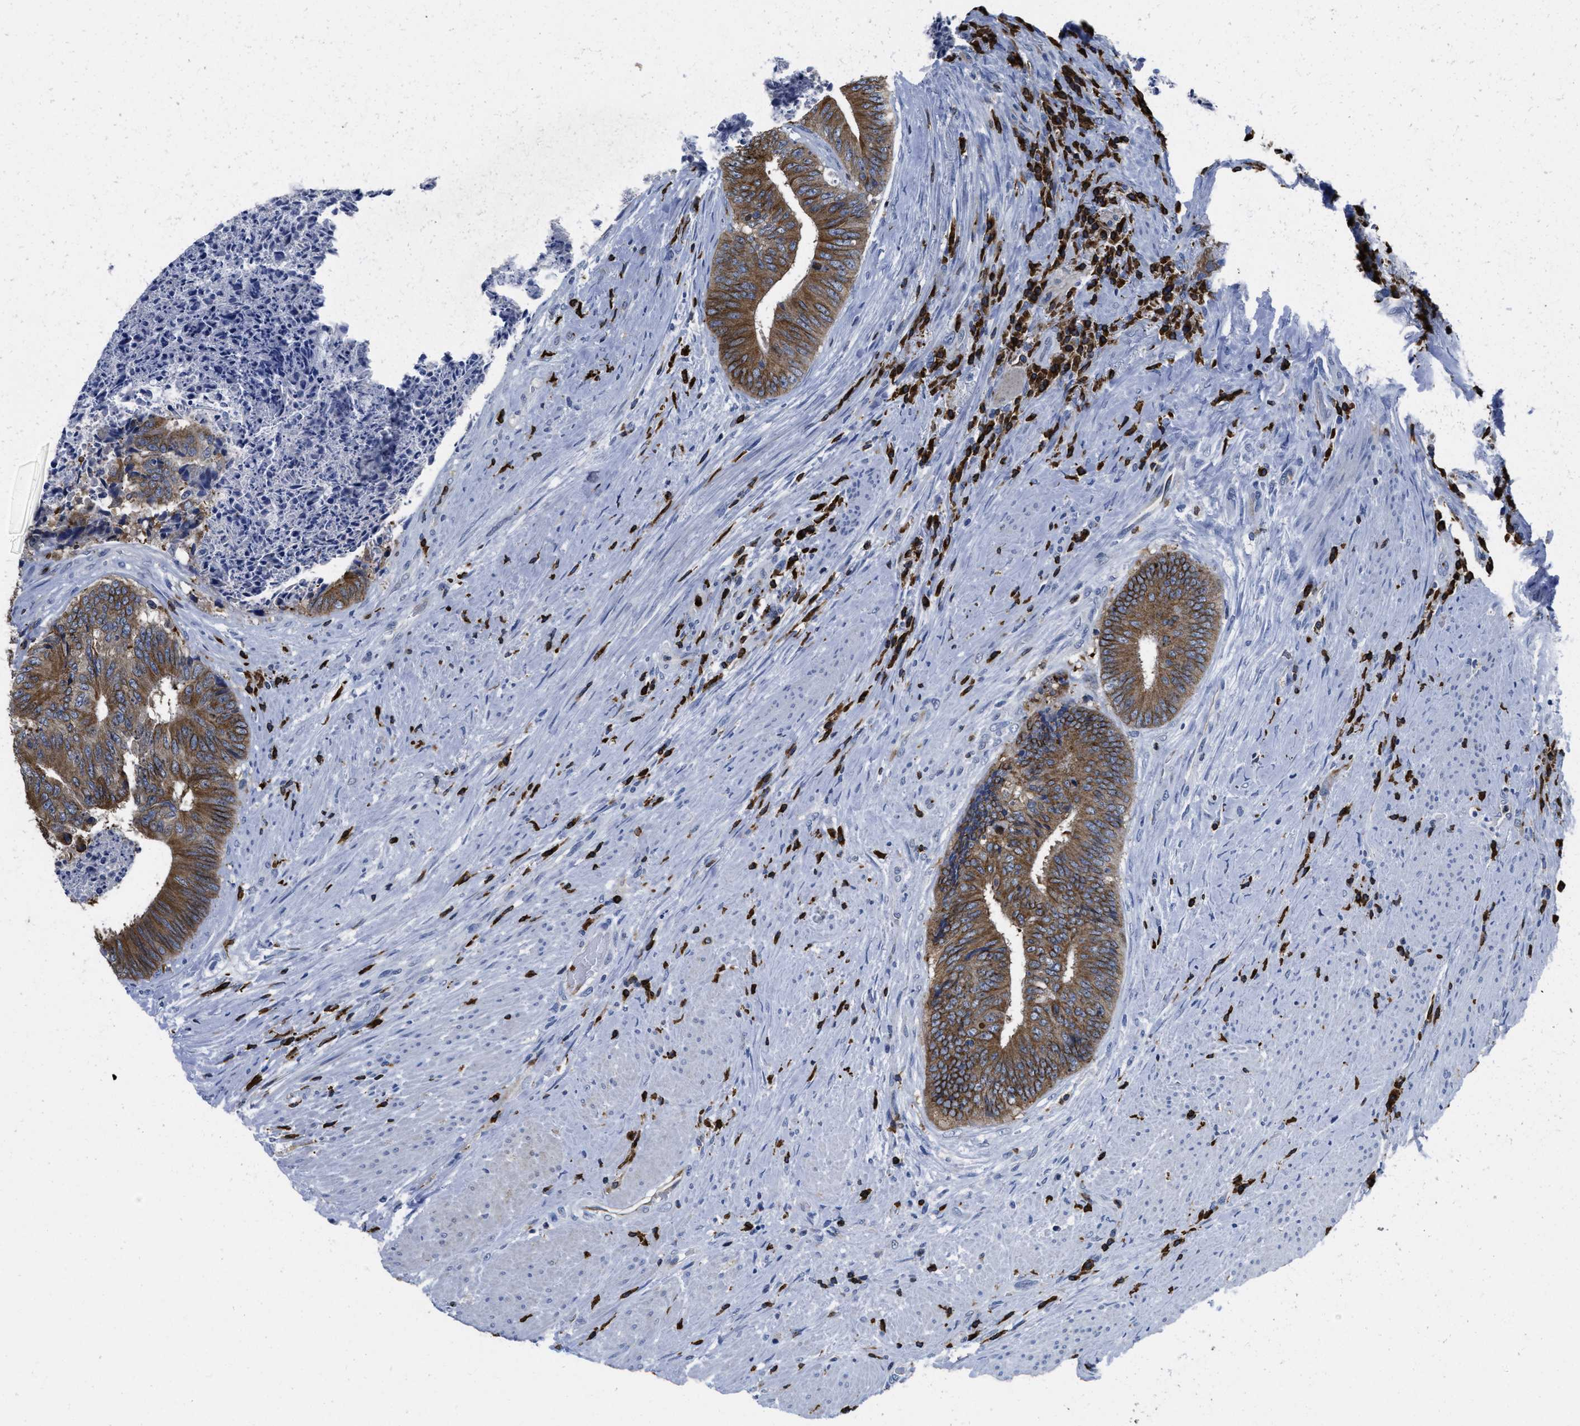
{"staining": {"intensity": "strong", "quantity": ">75%", "location": "cytoplasmic/membranous"}, "tissue": "colorectal cancer", "cell_type": "Tumor cells", "image_type": "cancer", "snomed": [{"axis": "morphology", "description": "Adenocarcinoma, NOS"}, {"axis": "topography", "description": "Rectum"}], "caption": "Colorectal cancer (adenocarcinoma) stained for a protein (brown) reveals strong cytoplasmic/membranous positive expression in about >75% of tumor cells.", "gene": "ITGA3", "patient": {"sex": "male", "age": 72}}